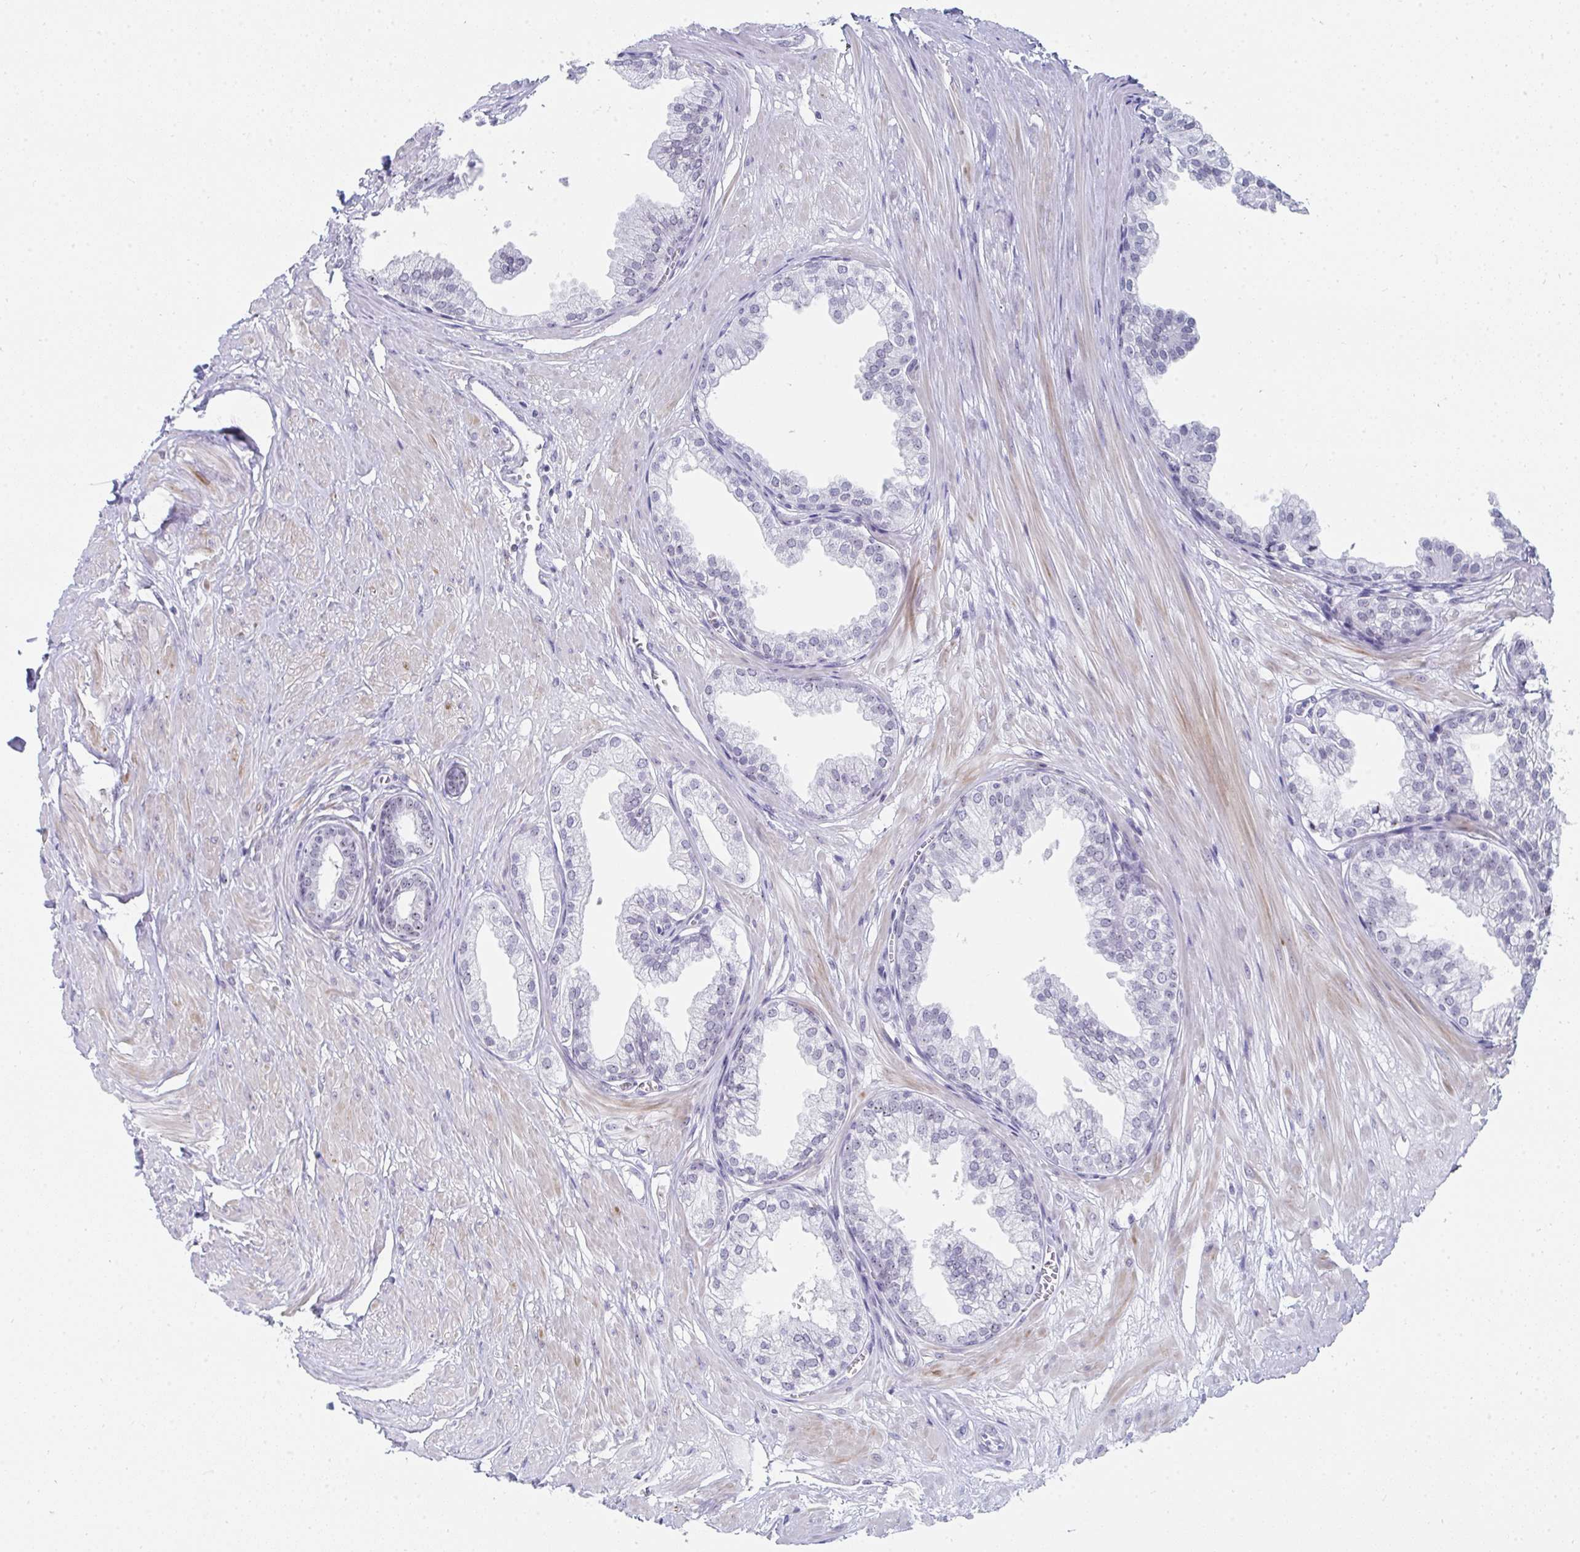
{"staining": {"intensity": "weak", "quantity": "<25%", "location": "nuclear"}, "tissue": "prostate", "cell_type": "Glandular cells", "image_type": "normal", "snomed": [{"axis": "morphology", "description": "Normal tissue, NOS"}, {"axis": "topography", "description": "Prostate"}, {"axis": "topography", "description": "Peripheral nerve tissue"}], "caption": "DAB (3,3'-diaminobenzidine) immunohistochemical staining of unremarkable human prostate reveals no significant staining in glandular cells. Nuclei are stained in blue.", "gene": "NOP10", "patient": {"sex": "male", "age": 55}}